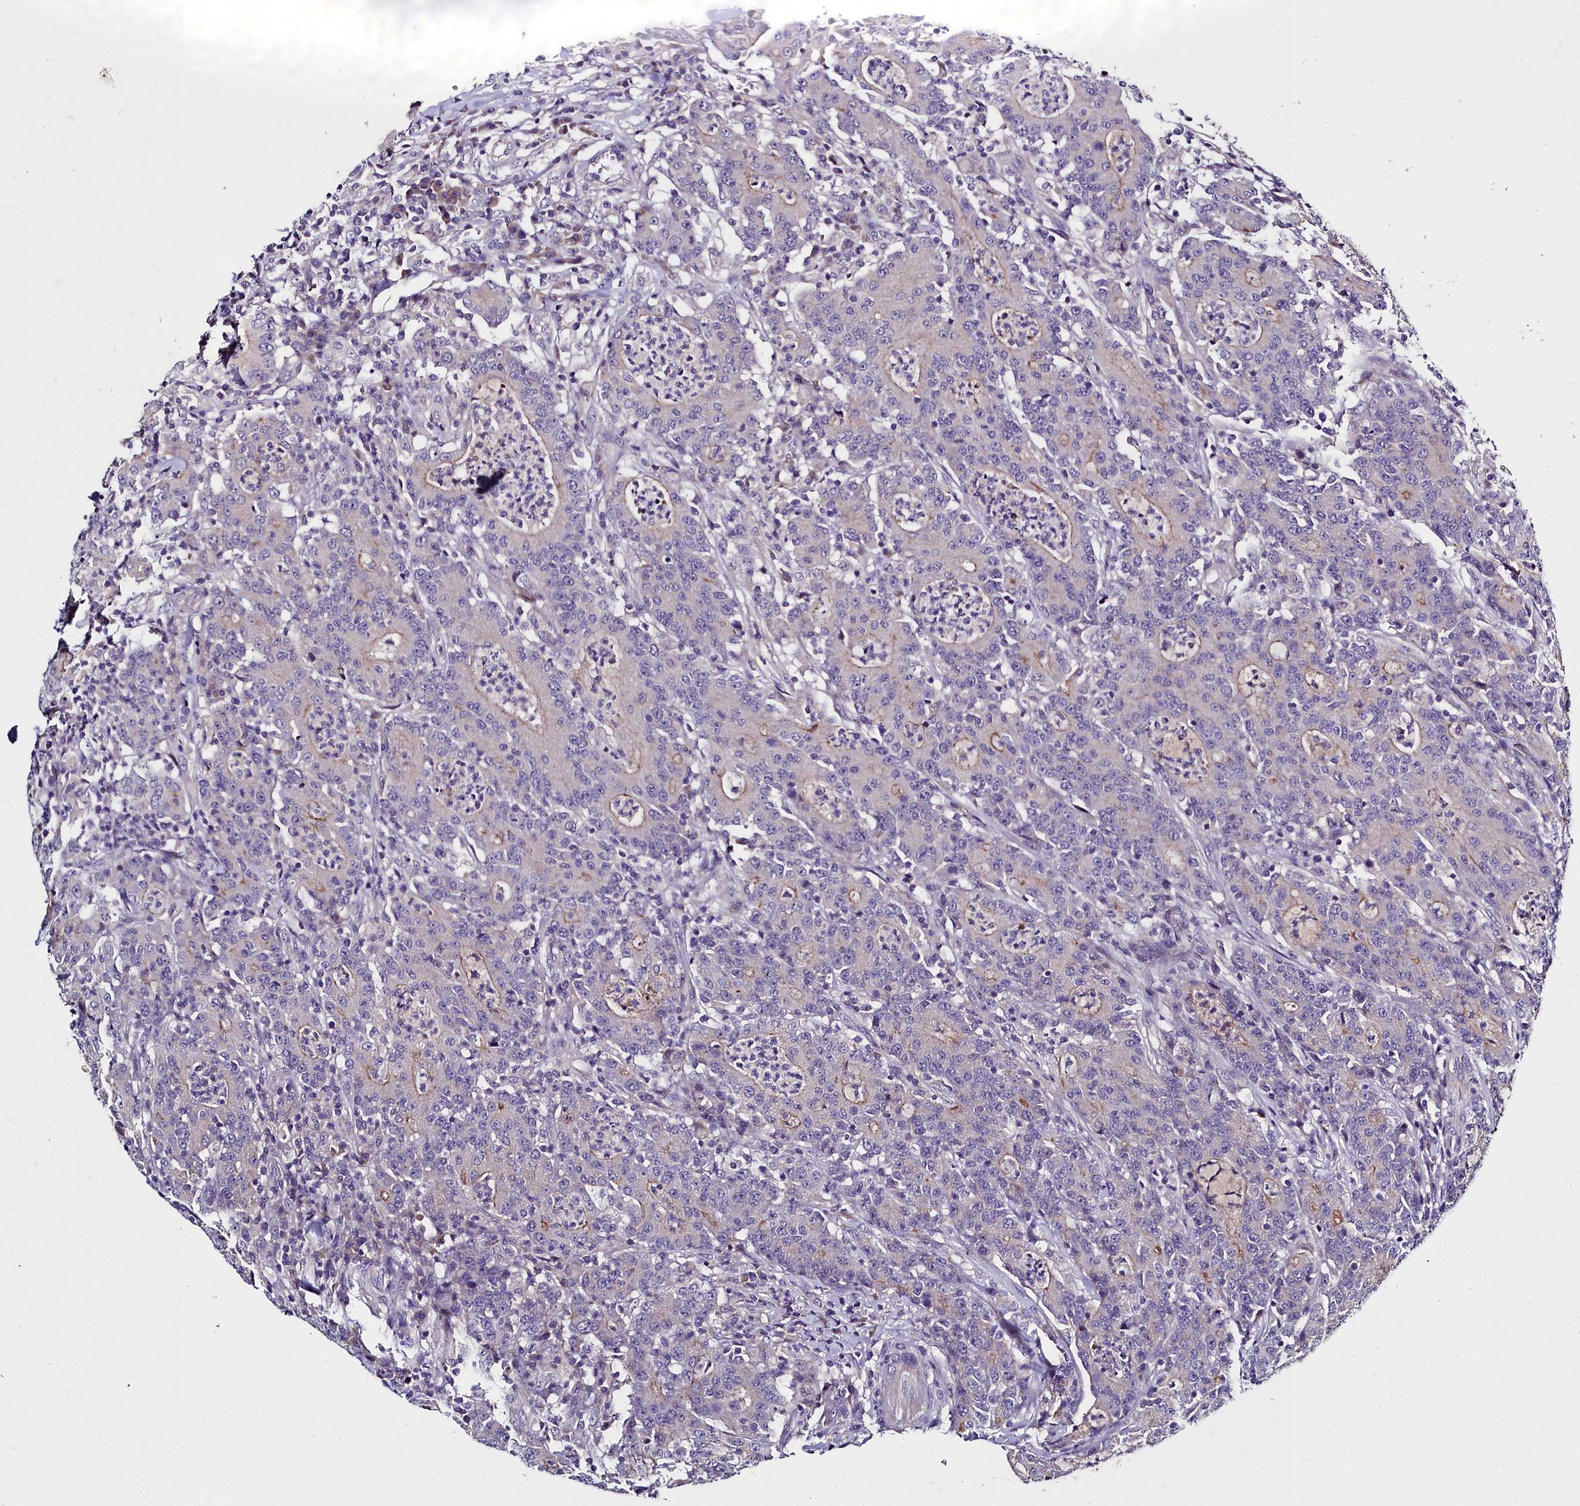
{"staining": {"intensity": "weak", "quantity": "<25%", "location": "cytoplasmic/membranous"}, "tissue": "colorectal cancer", "cell_type": "Tumor cells", "image_type": "cancer", "snomed": [{"axis": "morphology", "description": "Adenocarcinoma, NOS"}, {"axis": "topography", "description": "Colon"}], "caption": "Colorectal adenocarcinoma was stained to show a protein in brown. There is no significant staining in tumor cells.", "gene": "NT5M", "patient": {"sex": "male", "age": 83}}